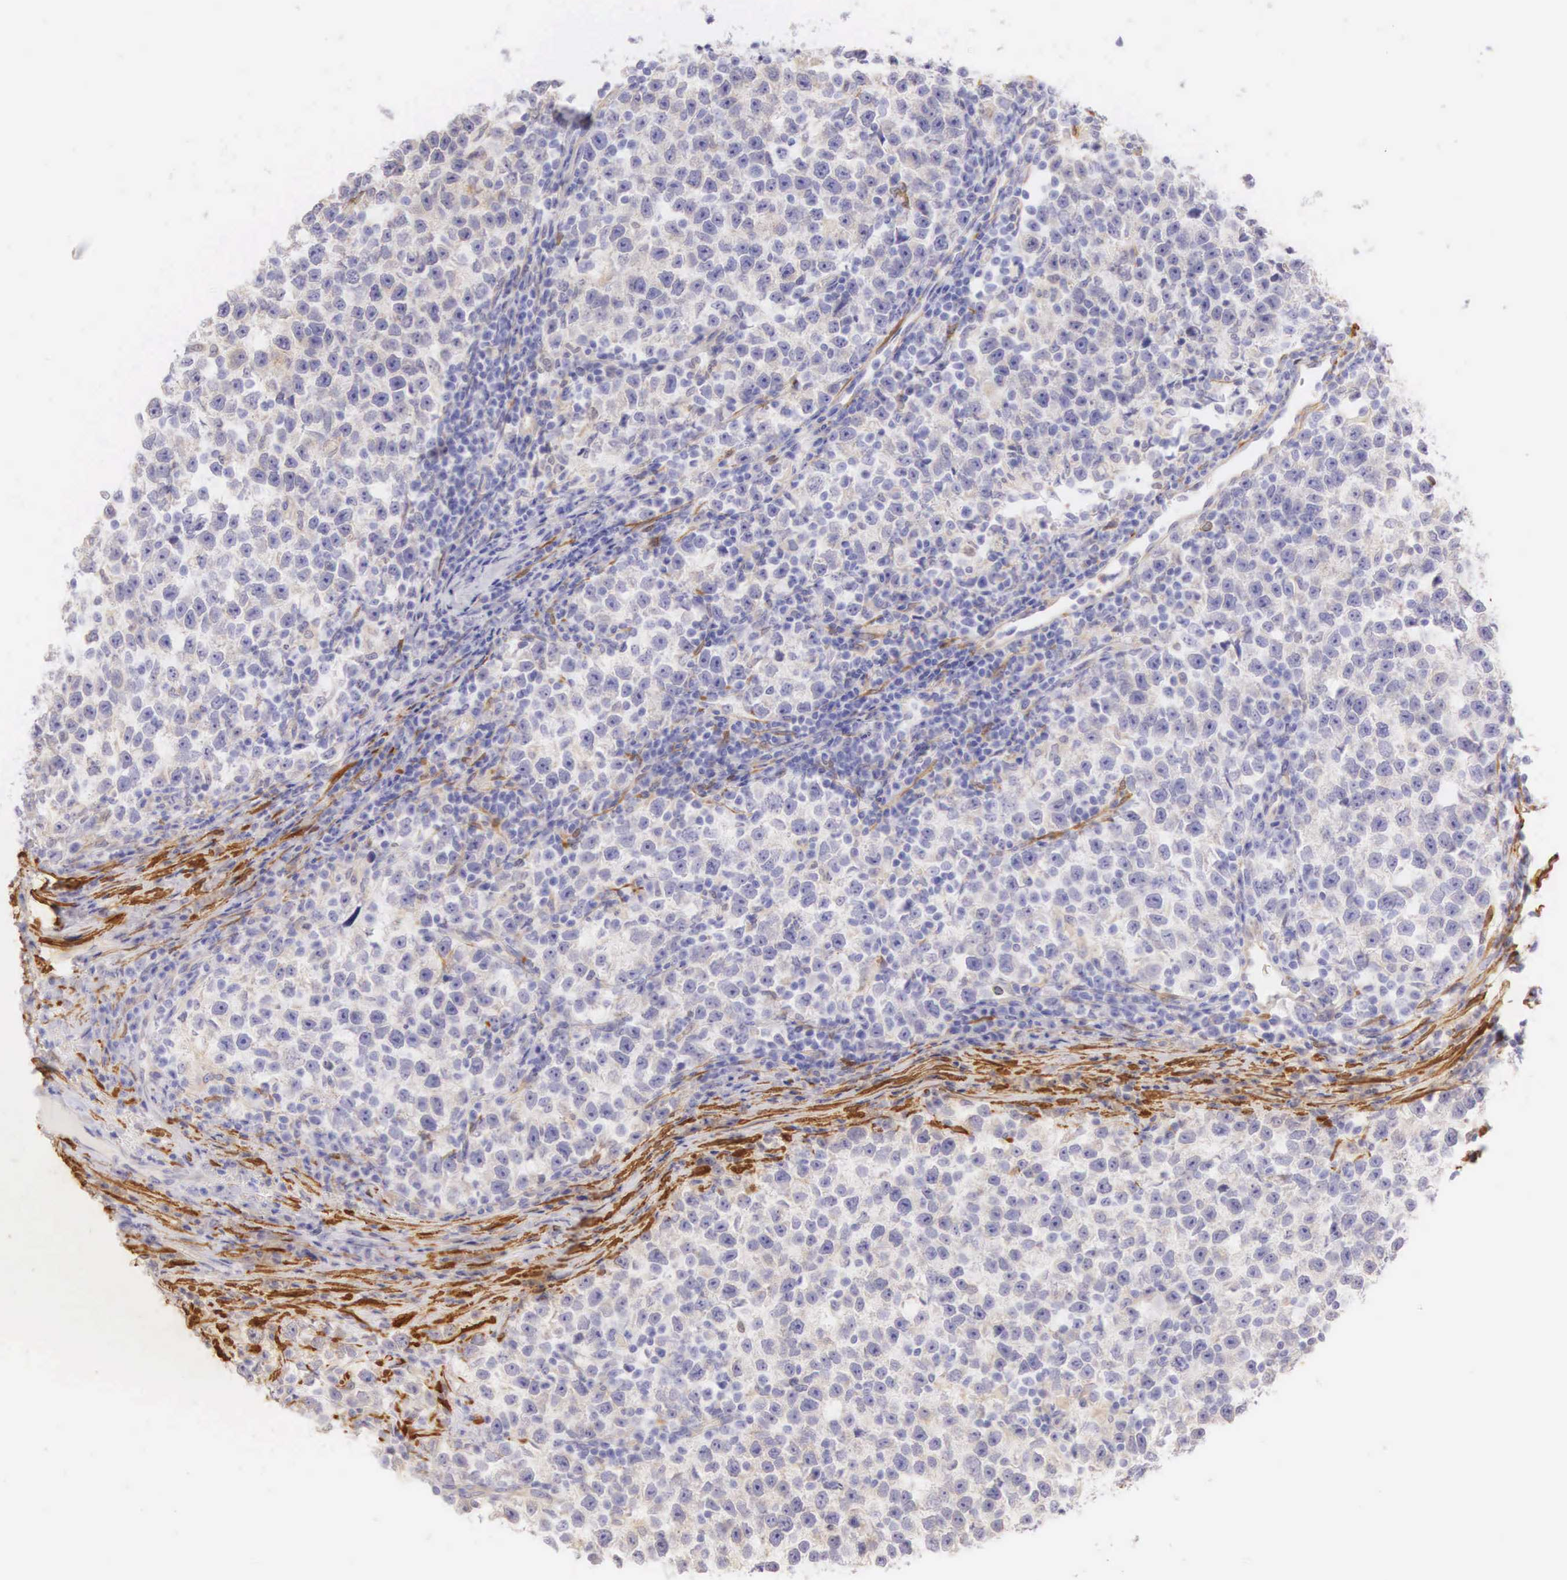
{"staining": {"intensity": "negative", "quantity": "none", "location": "none"}, "tissue": "testis cancer", "cell_type": "Tumor cells", "image_type": "cancer", "snomed": [{"axis": "morphology", "description": "Seminoma, NOS"}, {"axis": "topography", "description": "Testis"}], "caption": "An image of human seminoma (testis) is negative for staining in tumor cells.", "gene": "CNN1", "patient": {"sex": "male", "age": 43}}